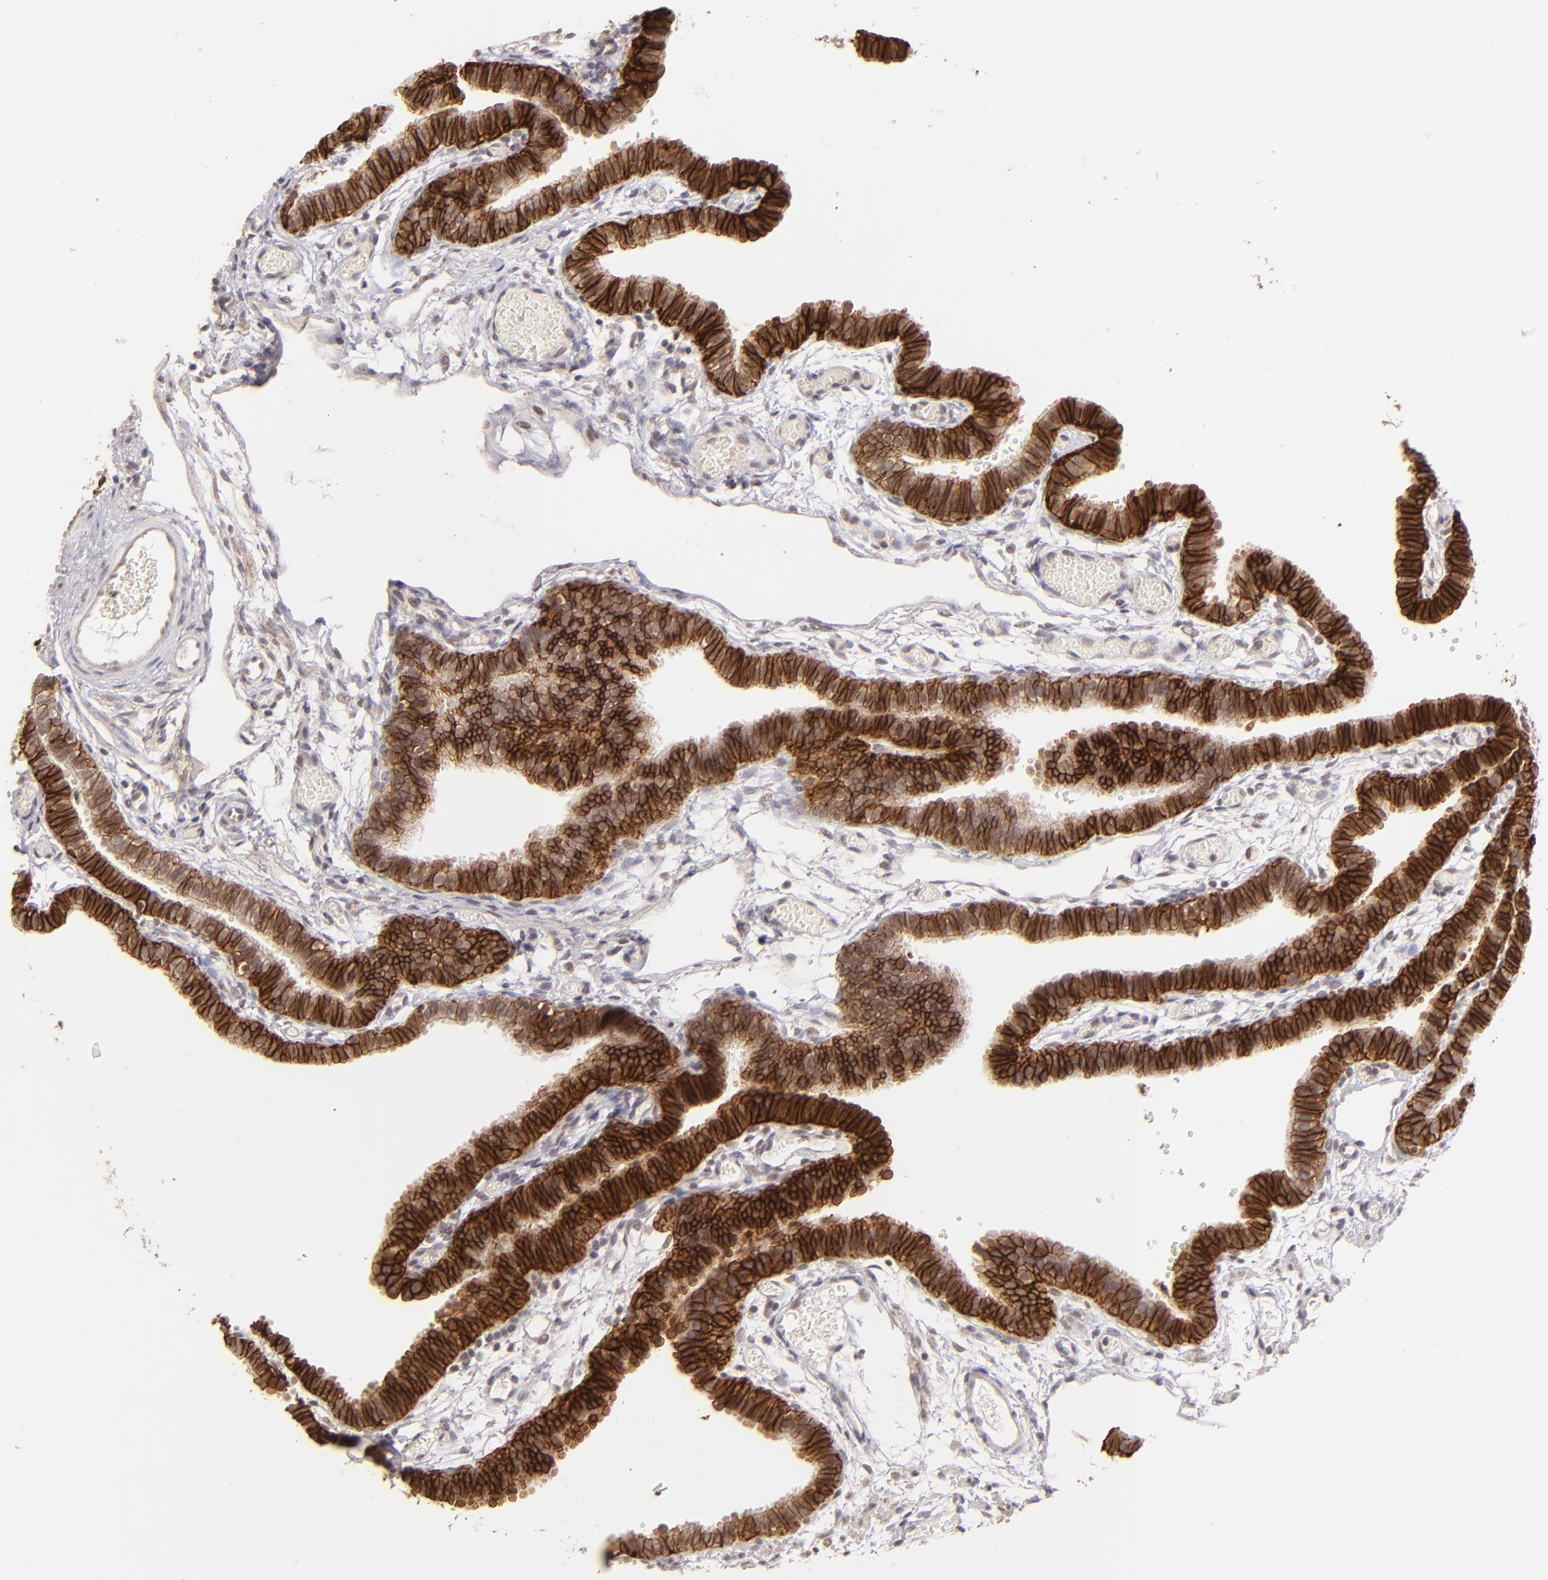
{"staining": {"intensity": "strong", "quantity": ">75%", "location": "cytoplasmic/membranous"}, "tissue": "fallopian tube", "cell_type": "Glandular cells", "image_type": "normal", "snomed": [{"axis": "morphology", "description": "Normal tissue, NOS"}, {"axis": "topography", "description": "Fallopian tube"}], "caption": "Protein staining shows strong cytoplasmic/membranous expression in about >75% of glandular cells in benign fallopian tube. The protein of interest is stained brown, and the nuclei are stained in blue (DAB IHC with brightfield microscopy, high magnification).", "gene": "CLDN1", "patient": {"sex": "female", "age": 29}}